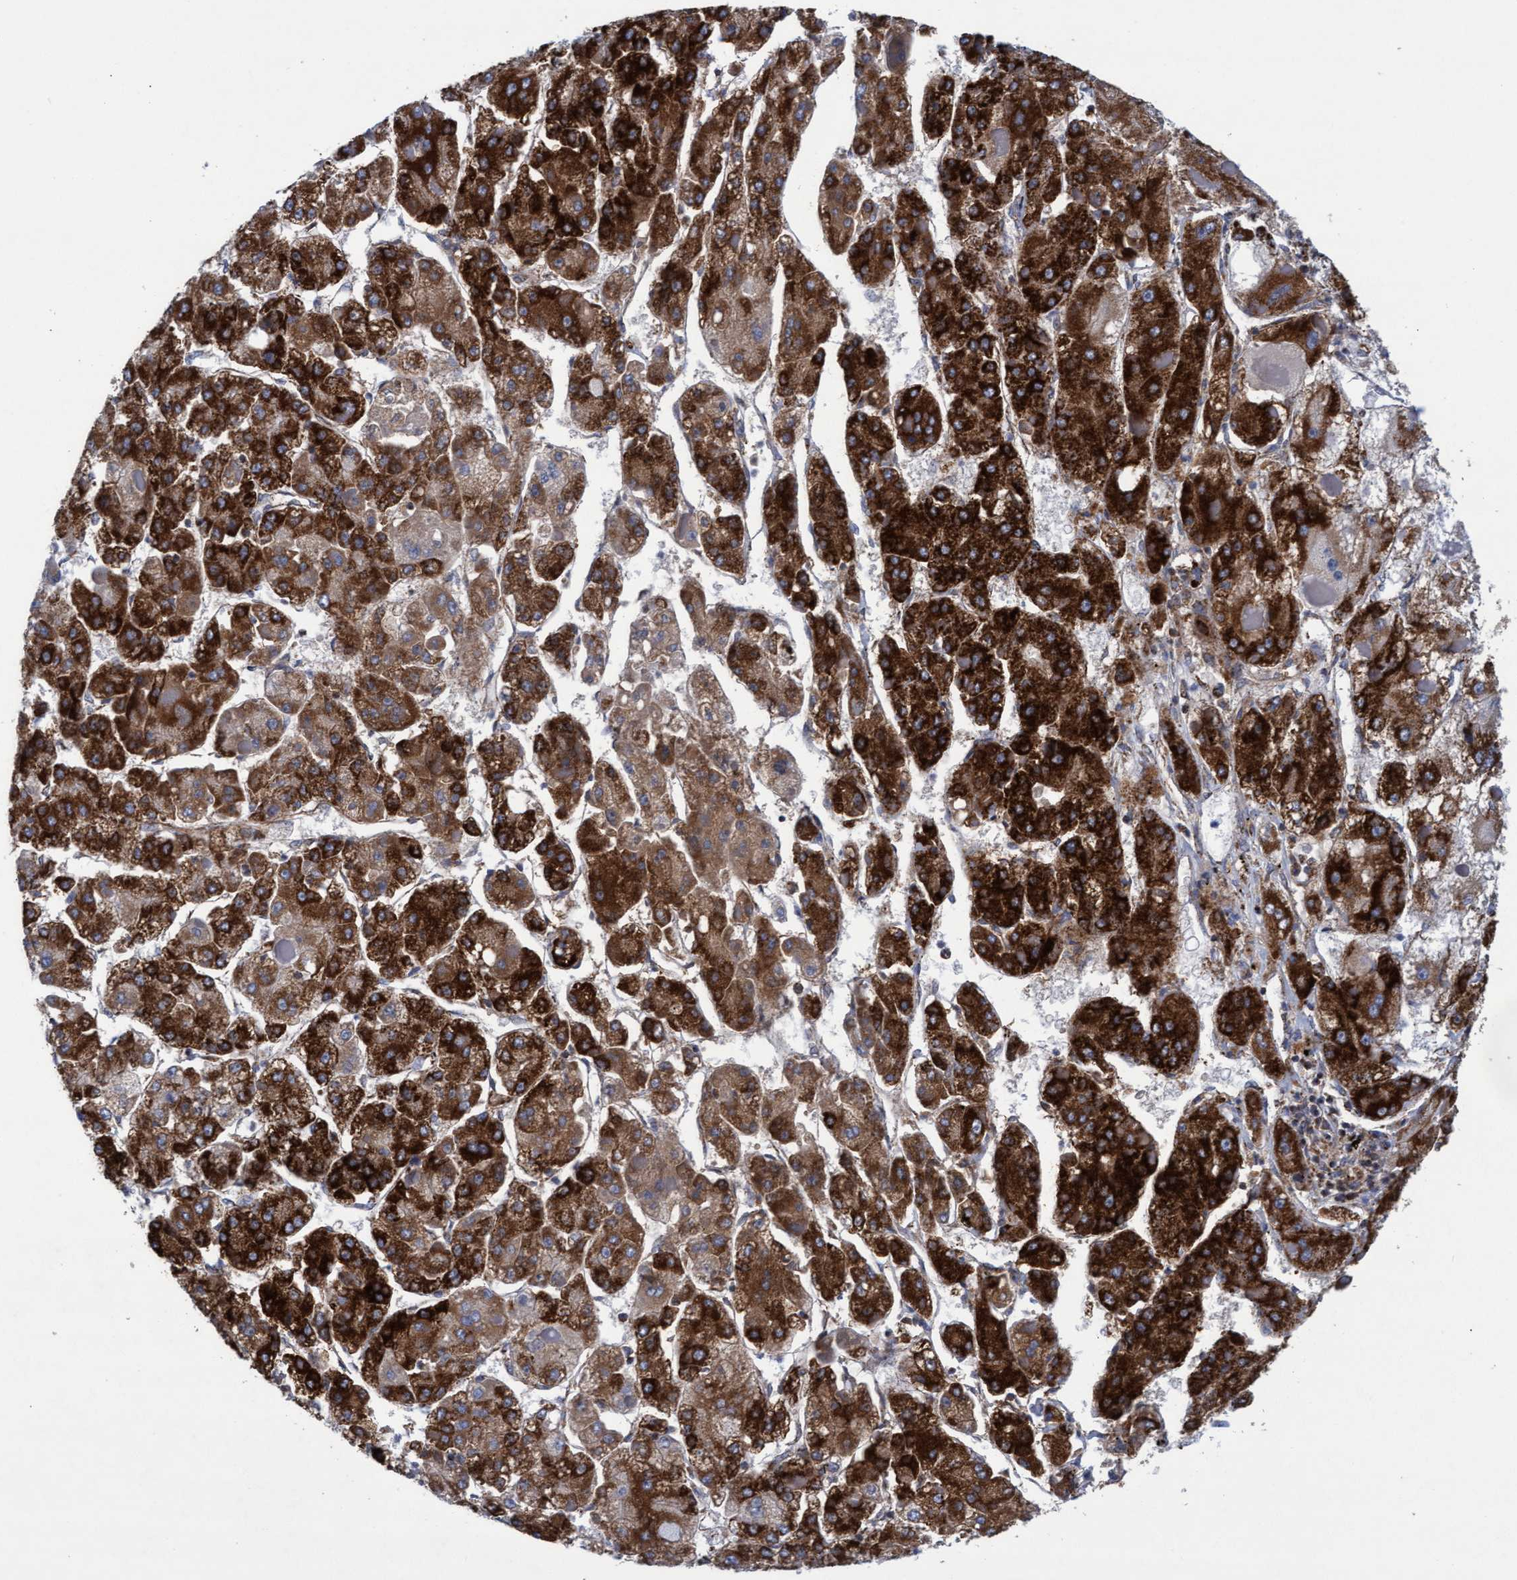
{"staining": {"intensity": "strong", "quantity": ">75%", "location": "cytoplasmic/membranous"}, "tissue": "liver cancer", "cell_type": "Tumor cells", "image_type": "cancer", "snomed": [{"axis": "morphology", "description": "Carcinoma, Hepatocellular, NOS"}, {"axis": "topography", "description": "Liver"}], "caption": "Immunohistochemical staining of human liver hepatocellular carcinoma shows strong cytoplasmic/membranous protein expression in about >75% of tumor cells.", "gene": "MRPL38", "patient": {"sex": "female", "age": 73}}